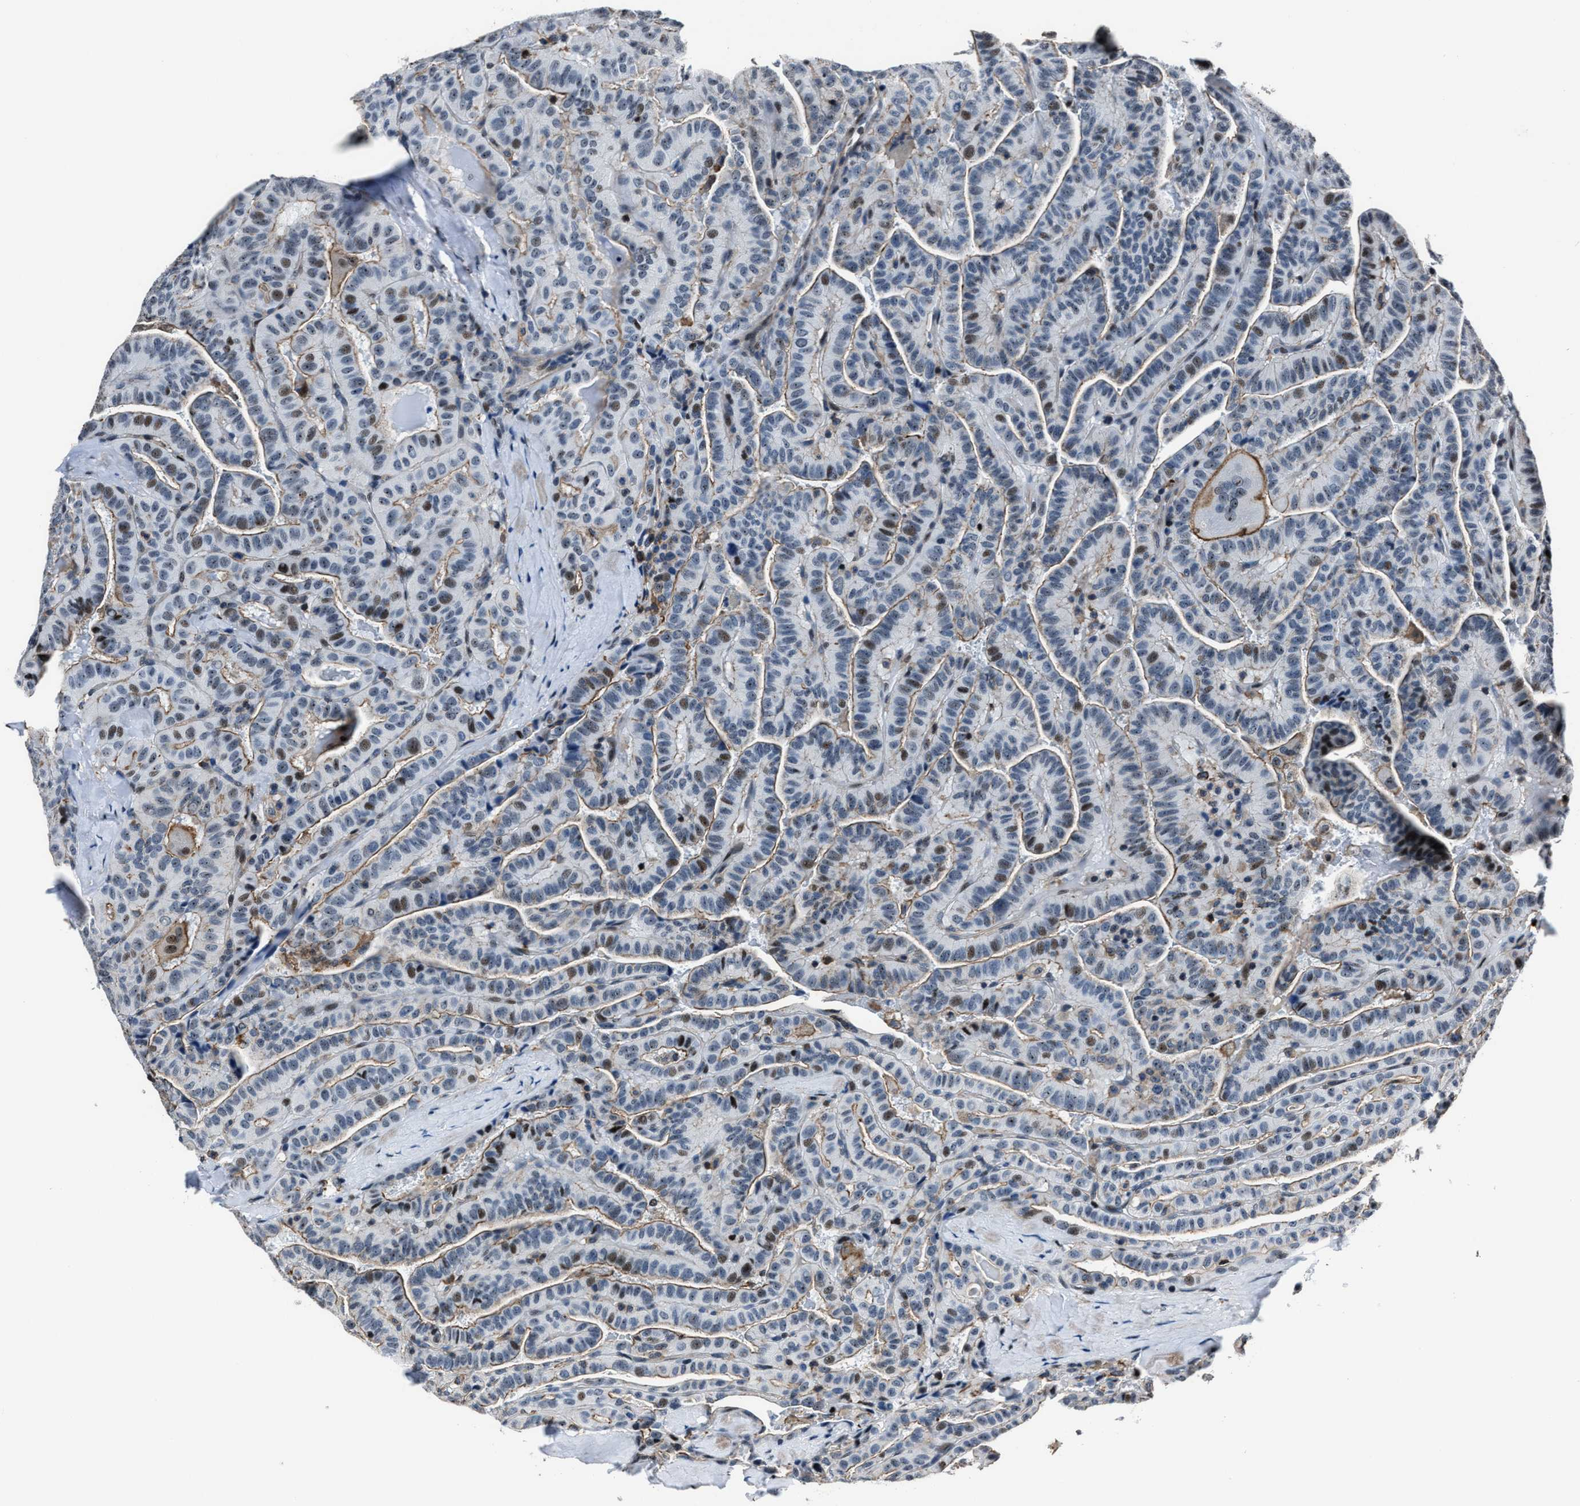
{"staining": {"intensity": "moderate", "quantity": "<25%", "location": "nuclear"}, "tissue": "thyroid cancer", "cell_type": "Tumor cells", "image_type": "cancer", "snomed": [{"axis": "morphology", "description": "Papillary adenocarcinoma, NOS"}, {"axis": "topography", "description": "Thyroid gland"}], "caption": "A histopathology image of thyroid papillary adenocarcinoma stained for a protein demonstrates moderate nuclear brown staining in tumor cells.", "gene": "PPIE", "patient": {"sex": "male", "age": 77}}